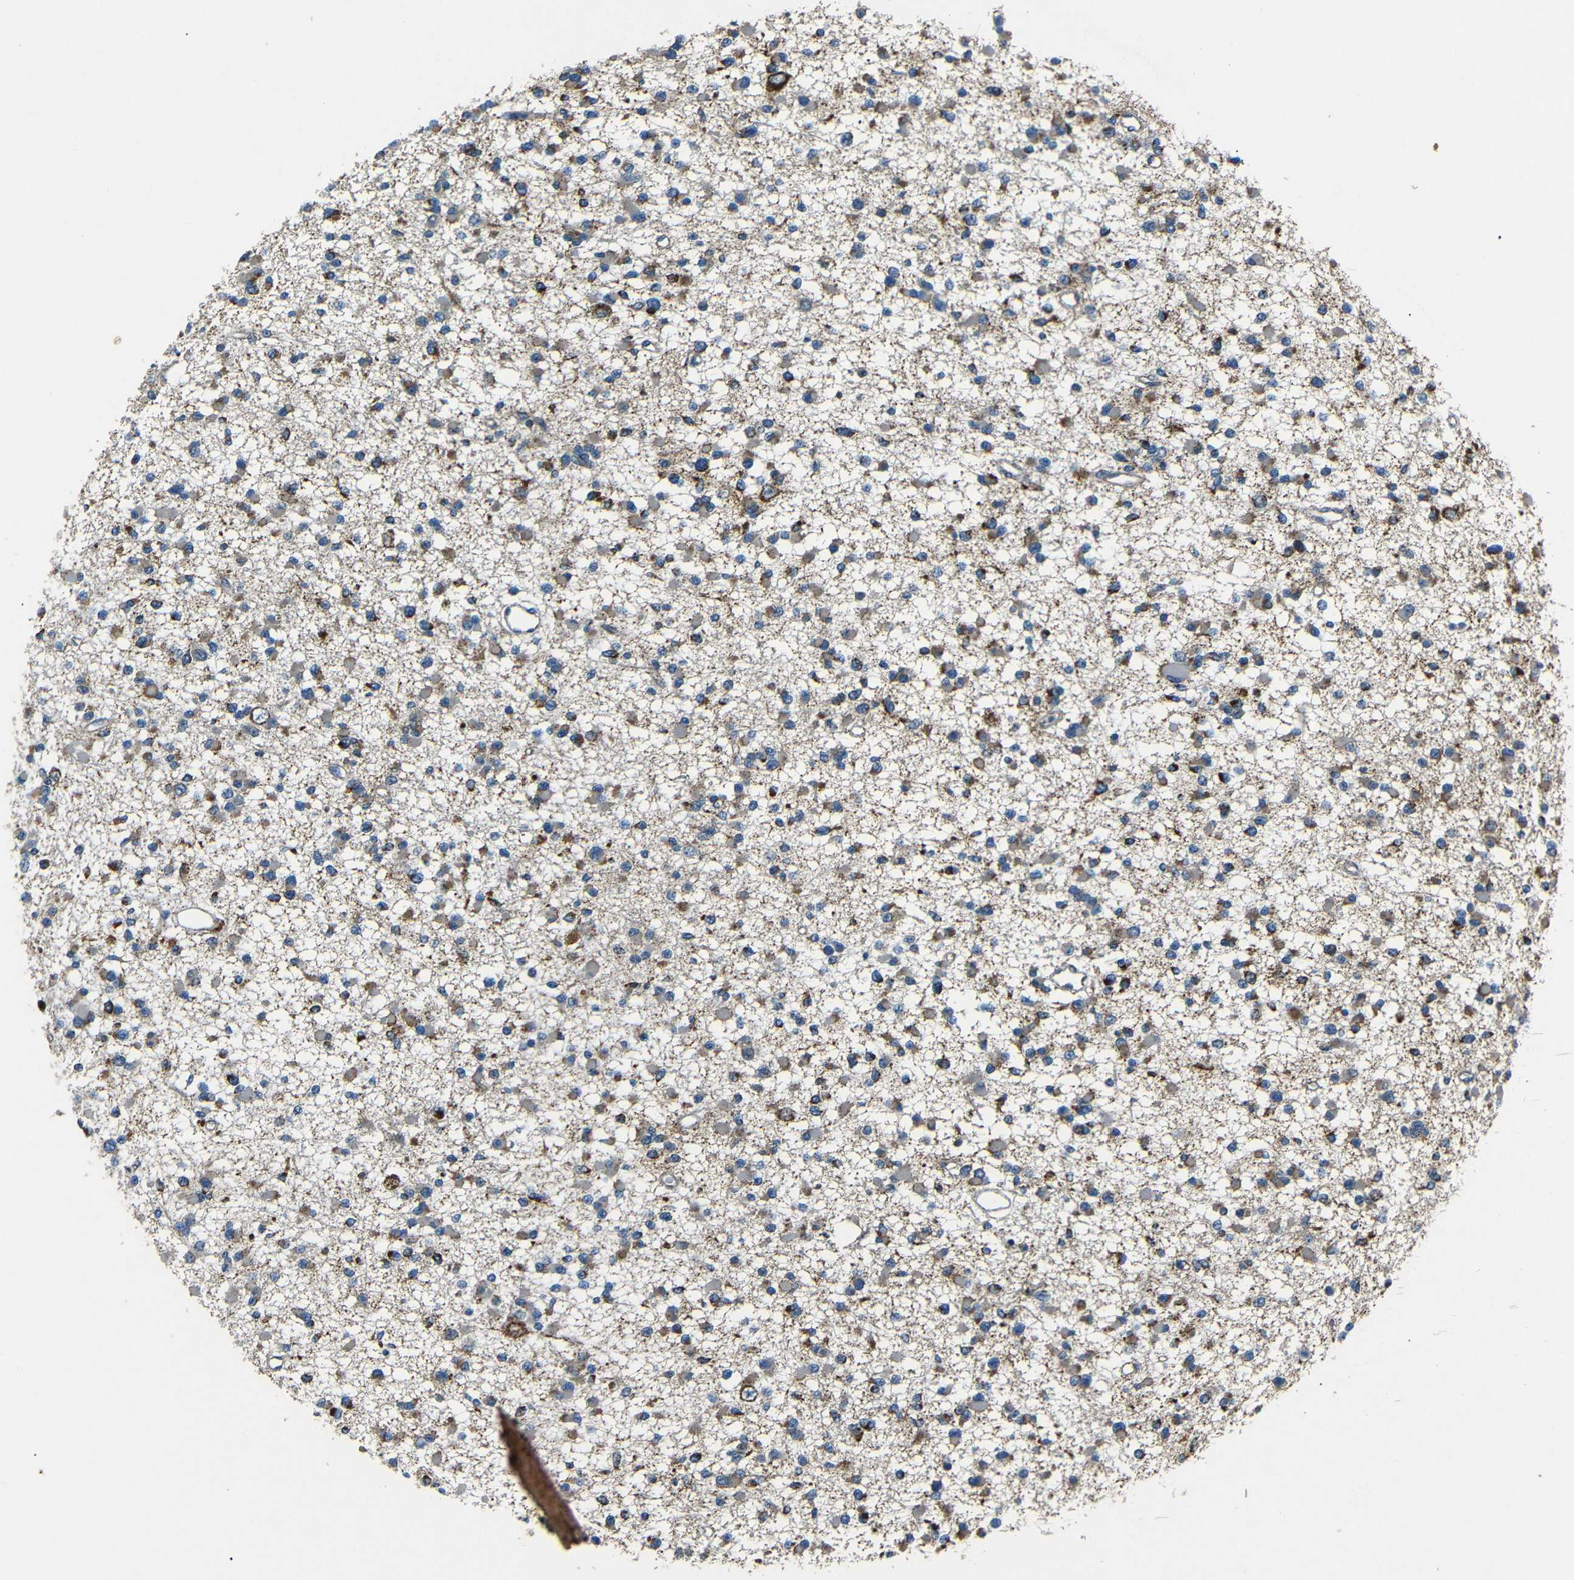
{"staining": {"intensity": "moderate", "quantity": "25%-75%", "location": "cytoplasmic/membranous"}, "tissue": "glioma", "cell_type": "Tumor cells", "image_type": "cancer", "snomed": [{"axis": "morphology", "description": "Glioma, malignant, Low grade"}, {"axis": "topography", "description": "Brain"}], "caption": "The immunohistochemical stain highlights moderate cytoplasmic/membranous positivity in tumor cells of glioma tissue. The staining was performed using DAB to visualize the protein expression in brown, while the nuclei were stained in blue with hematoxylin (Magnification: 20x).", "gene": "NETO2", "patient": {"sex": "female", "age": 22}}